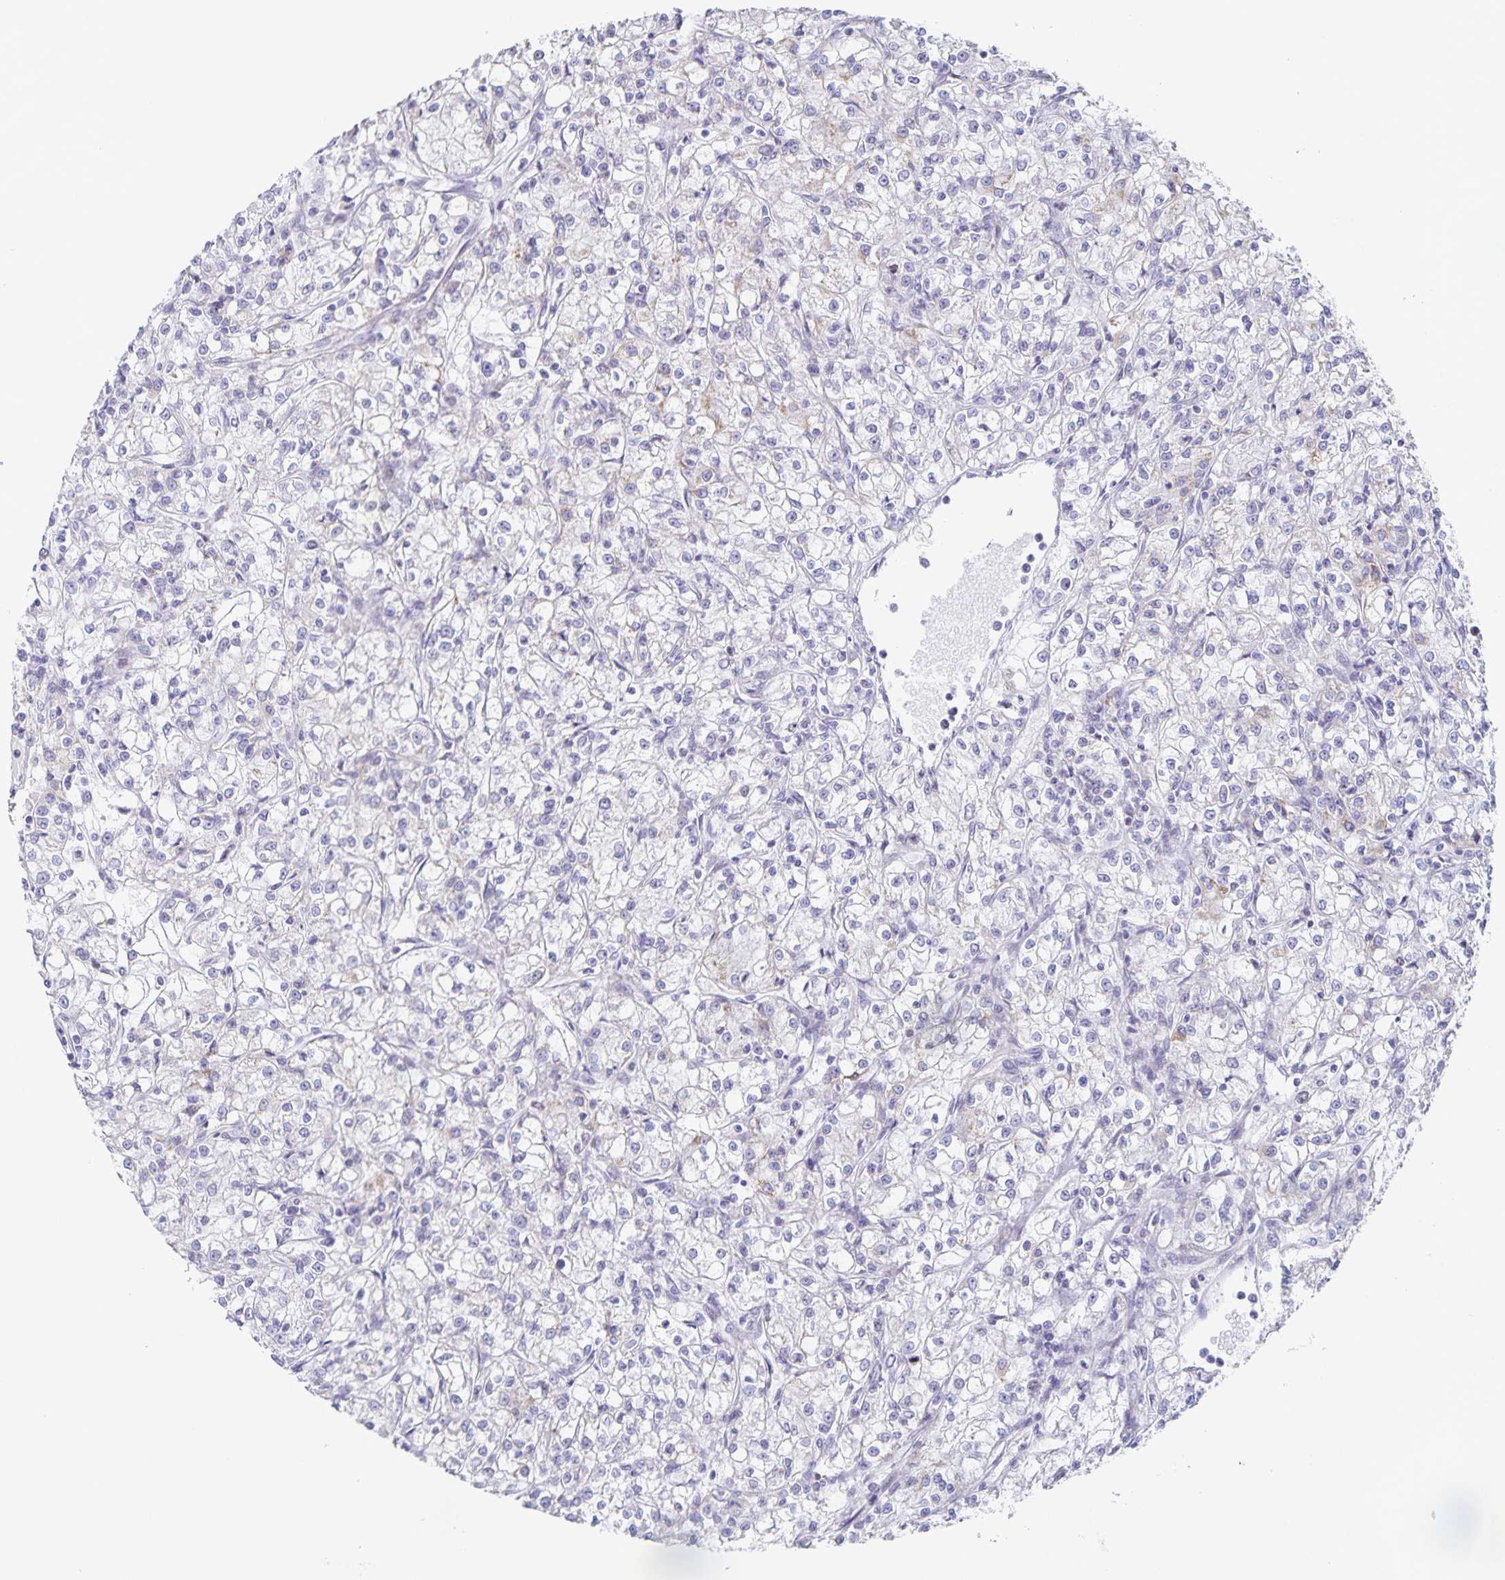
{"staining": {"intensity": "negative", "quantity": "none", "location": "none"}, "tissue": "renal cancer", "cell_type": "Tumor cells", "image_type": "cancer", "snomed": [{"axis": "morphology", "description": "Adenocarcinoma, NOS"}, {"axis": "topography", "description": "Kidney"}], "caption": "An immunohistochemistry micrograph of renal cancer is shown. There is no staining in tumor cells of renal cancer.", "gene": "CENPH", "patient": {"sex": "female", "age": 59}}